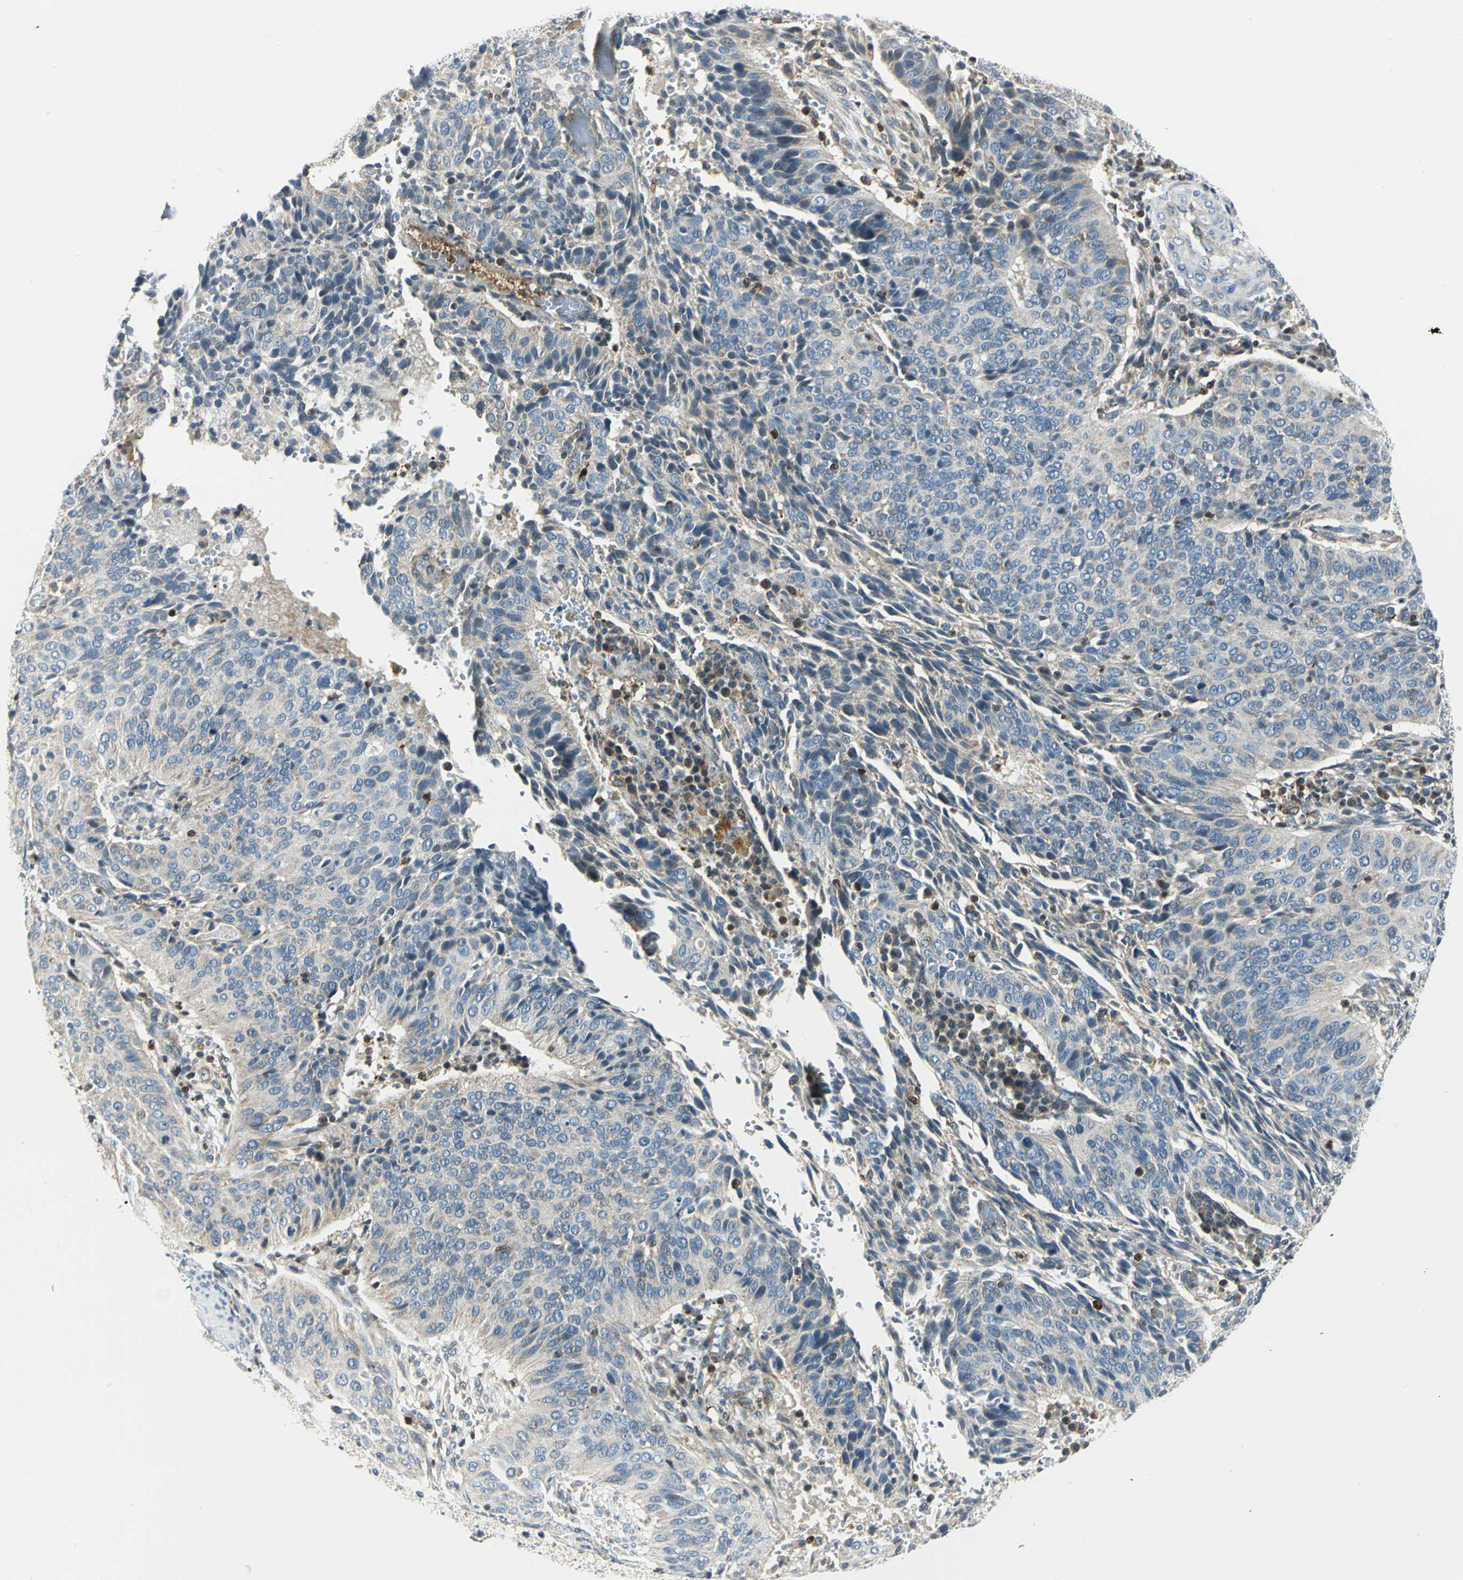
{"staining": {"intensity": "weak", "quantity": "<25%", "location": "cytoplasmic/membranous"}, "tissue": "cervical cancer", "cell_type": "Tumor cells", "image_type": "cancer", "snomed": [{"axis": "morphology", "description": "Squamous cell carcinoma, NOS"}, {"axis": "topography", "description": "Cervix"}], "caption": "High magnification brightfield microscopy of cervical cancer stained with DAB (brown) and counterstained with hematoxylin (blue): tumor cells show no significant positivity.", "gene": "USP40", "patient": {"sex": "female", "age": 39}}